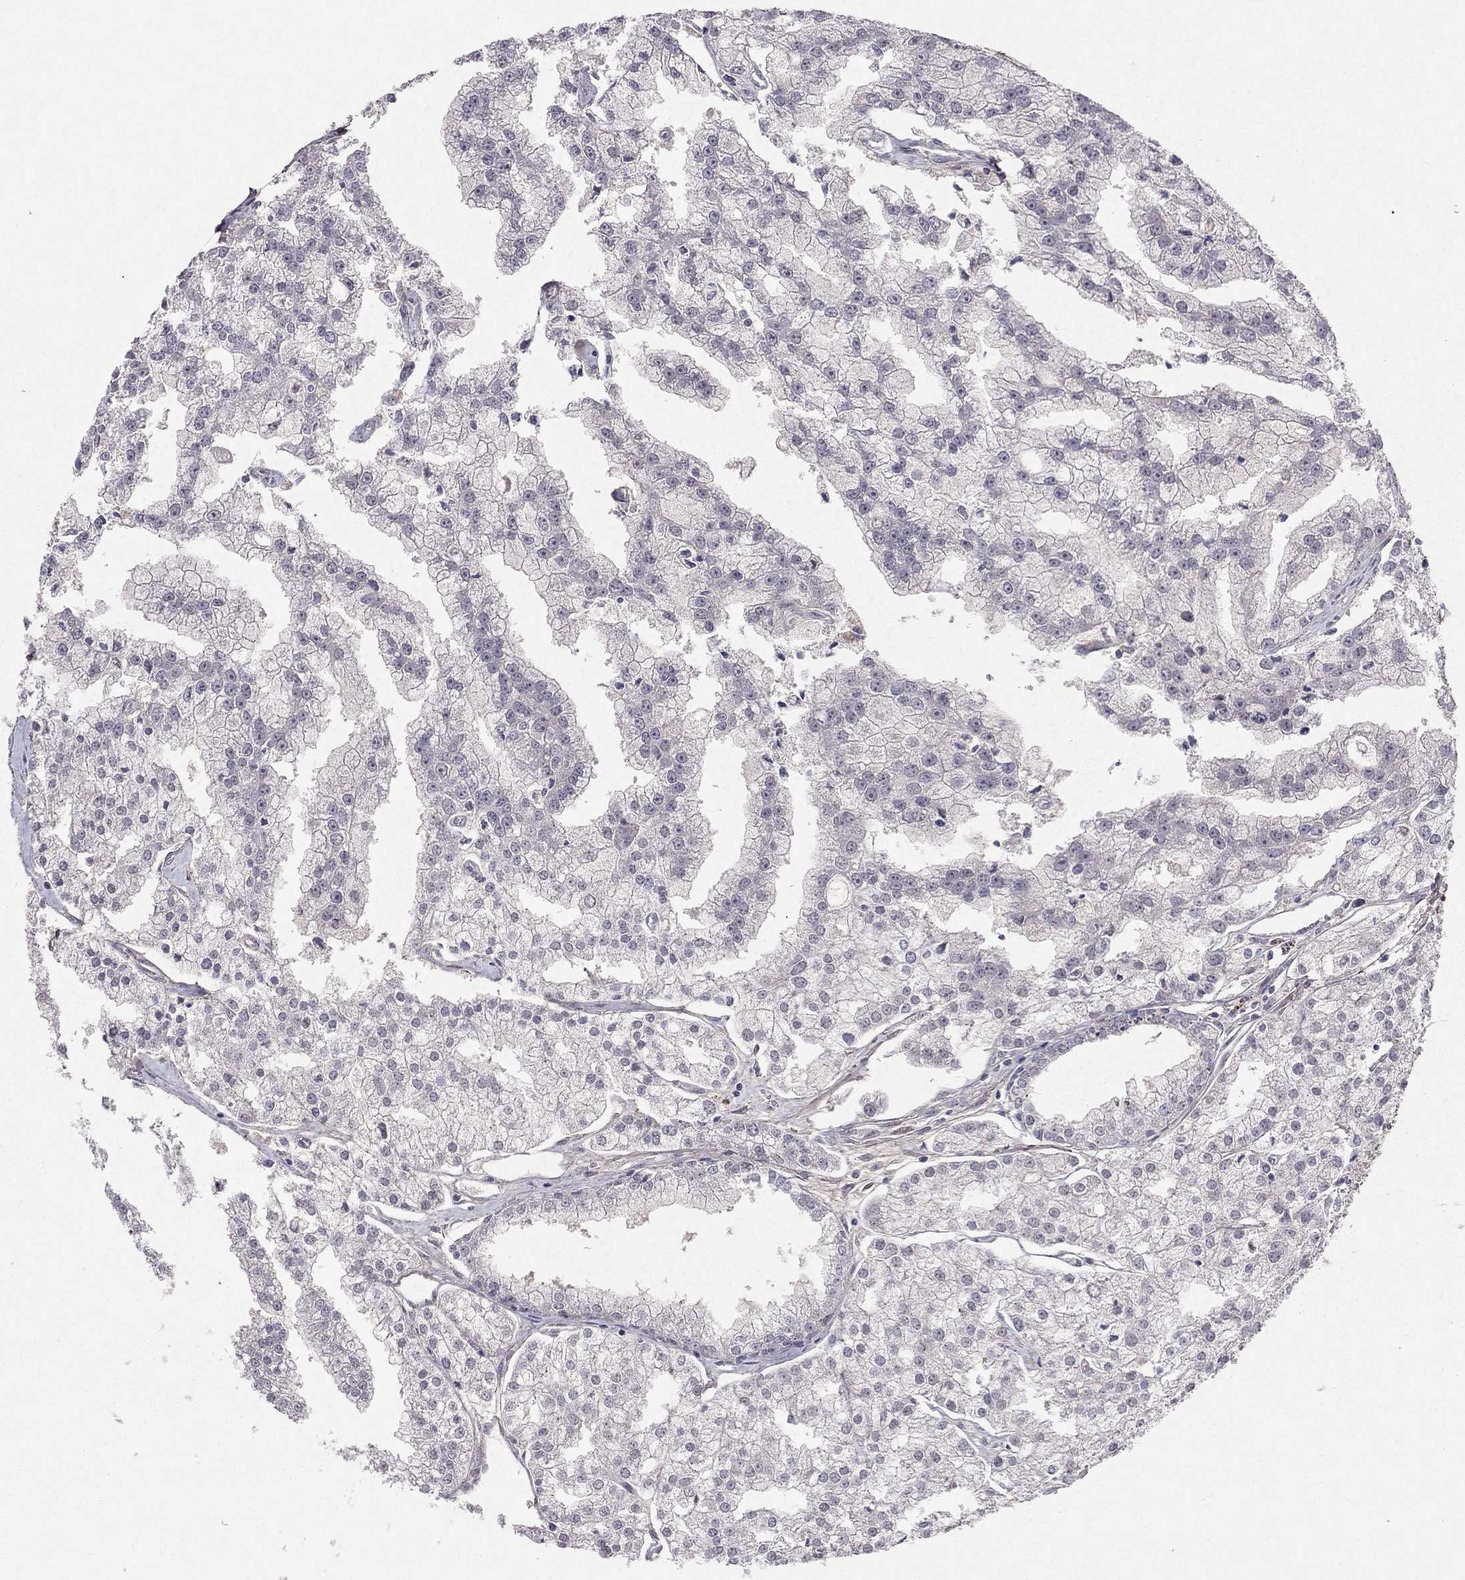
{"staining": {"intensity": "negative", "quantity": "none", "location": "none"}, "tissue": "prostate cancer", "cell_type": "Tumor cells", "image_type": "cancer", "snomed": [{"axis": "morphology", "description": "Adenocarcinoma, NOS"}, {"axis": "topography", "description": "Prostate"}], "caption": "This is an immunohistochemistry image of human adenocarcinoma (prostate). There is no positivity in tumor cells.", "gene": "ESR2", "patient": {"sex": "male", "age": 70}}